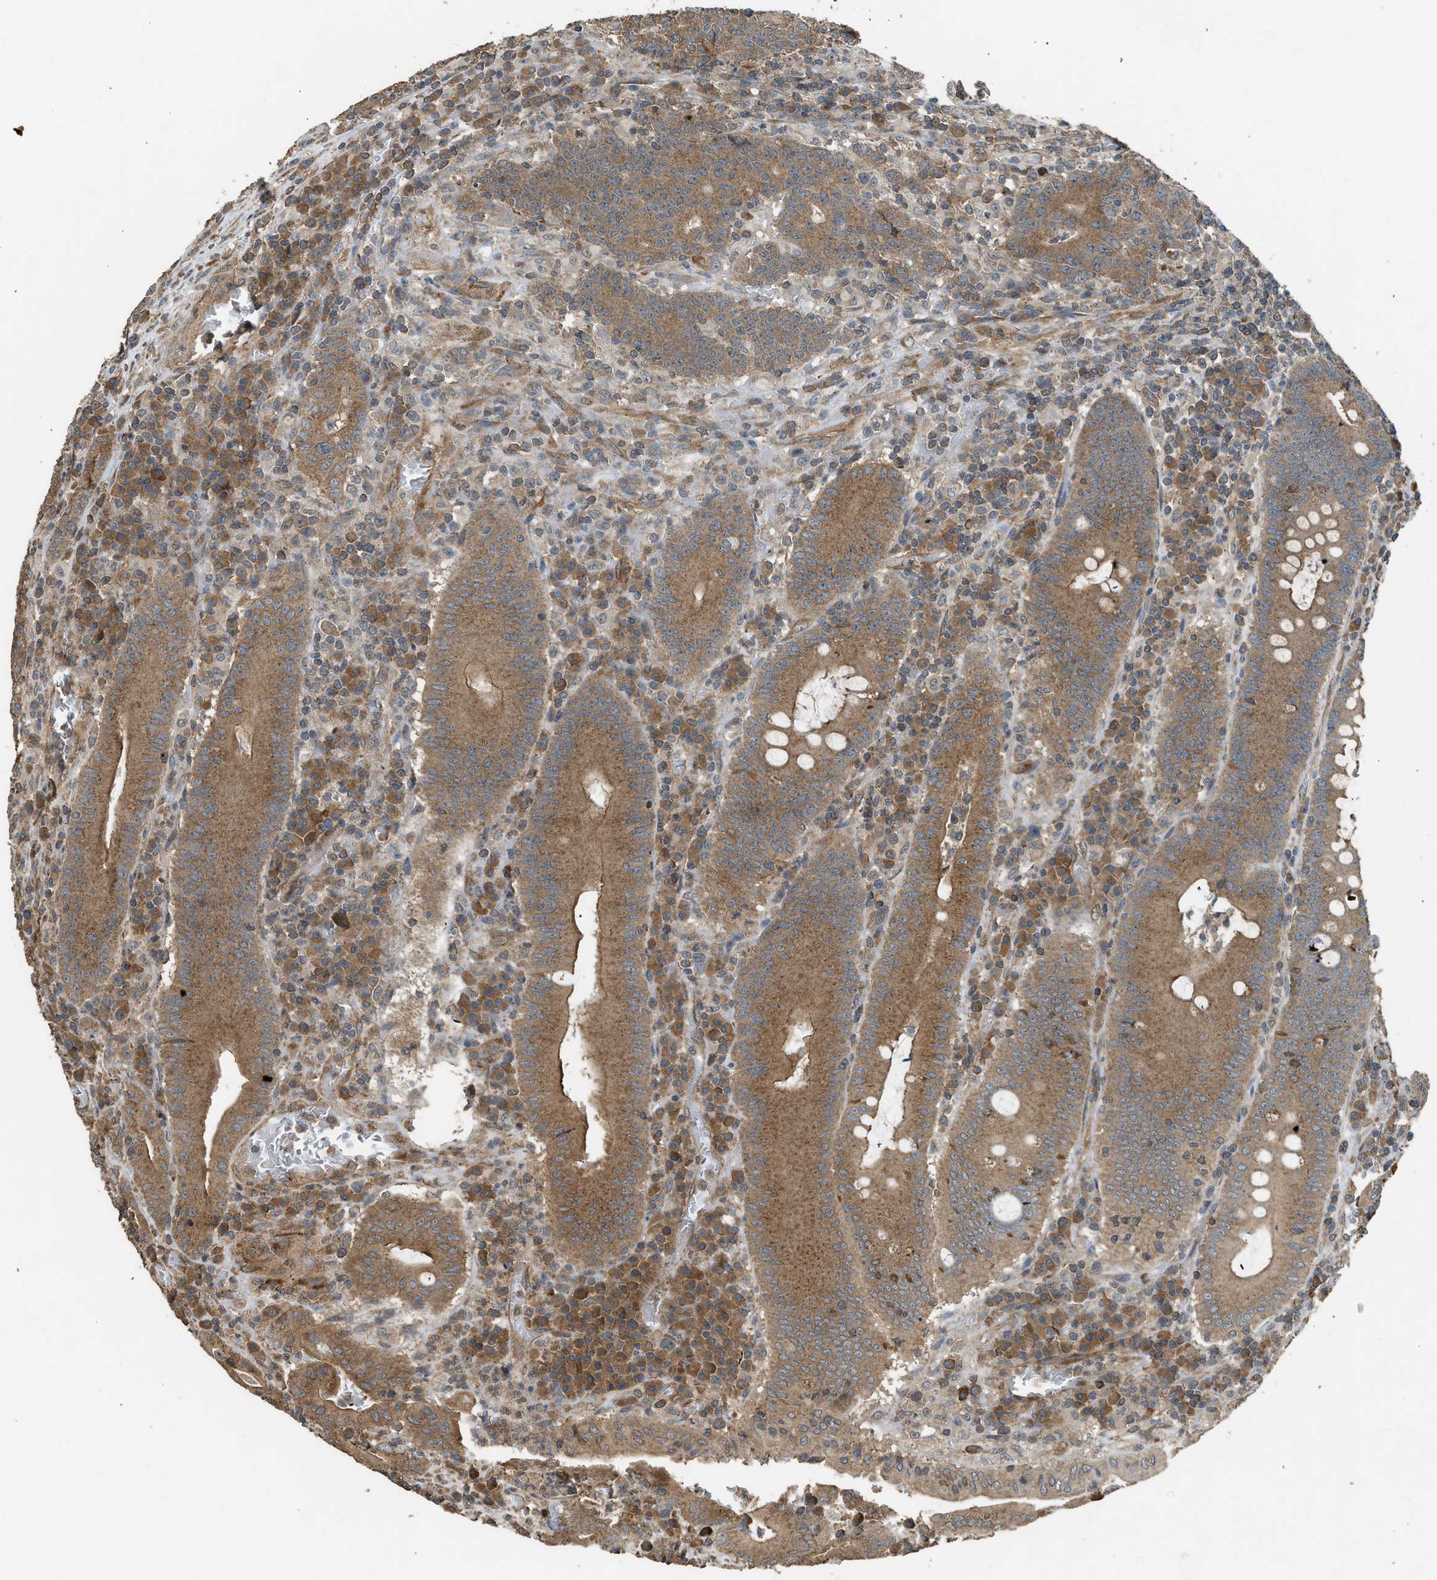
{"staining": {"intensity": "moderate", "quantity": ">75%", "location": "cytoplasmic/membranous"}, "tissue": "colorectal cancer", "cell_type": "Tumor cells", "image_type": "cancer", "snomed": [{"axis": "morphology", "description": "Normal tissue, NOS"}, {"axis": "morphology", "description": "Adenocarcinoma, NOS"}, {"axis": "topography", "description": "Colon"}], "caption": "A photomicrograph showing moderate cytoplasmic/membranous staining in about >75% of tumor cells in colorectal cancer, as visualized by brown immunohistochemical staining.", "gene": "HIP1R", "patient": {"sex": "female", "age": 75}}